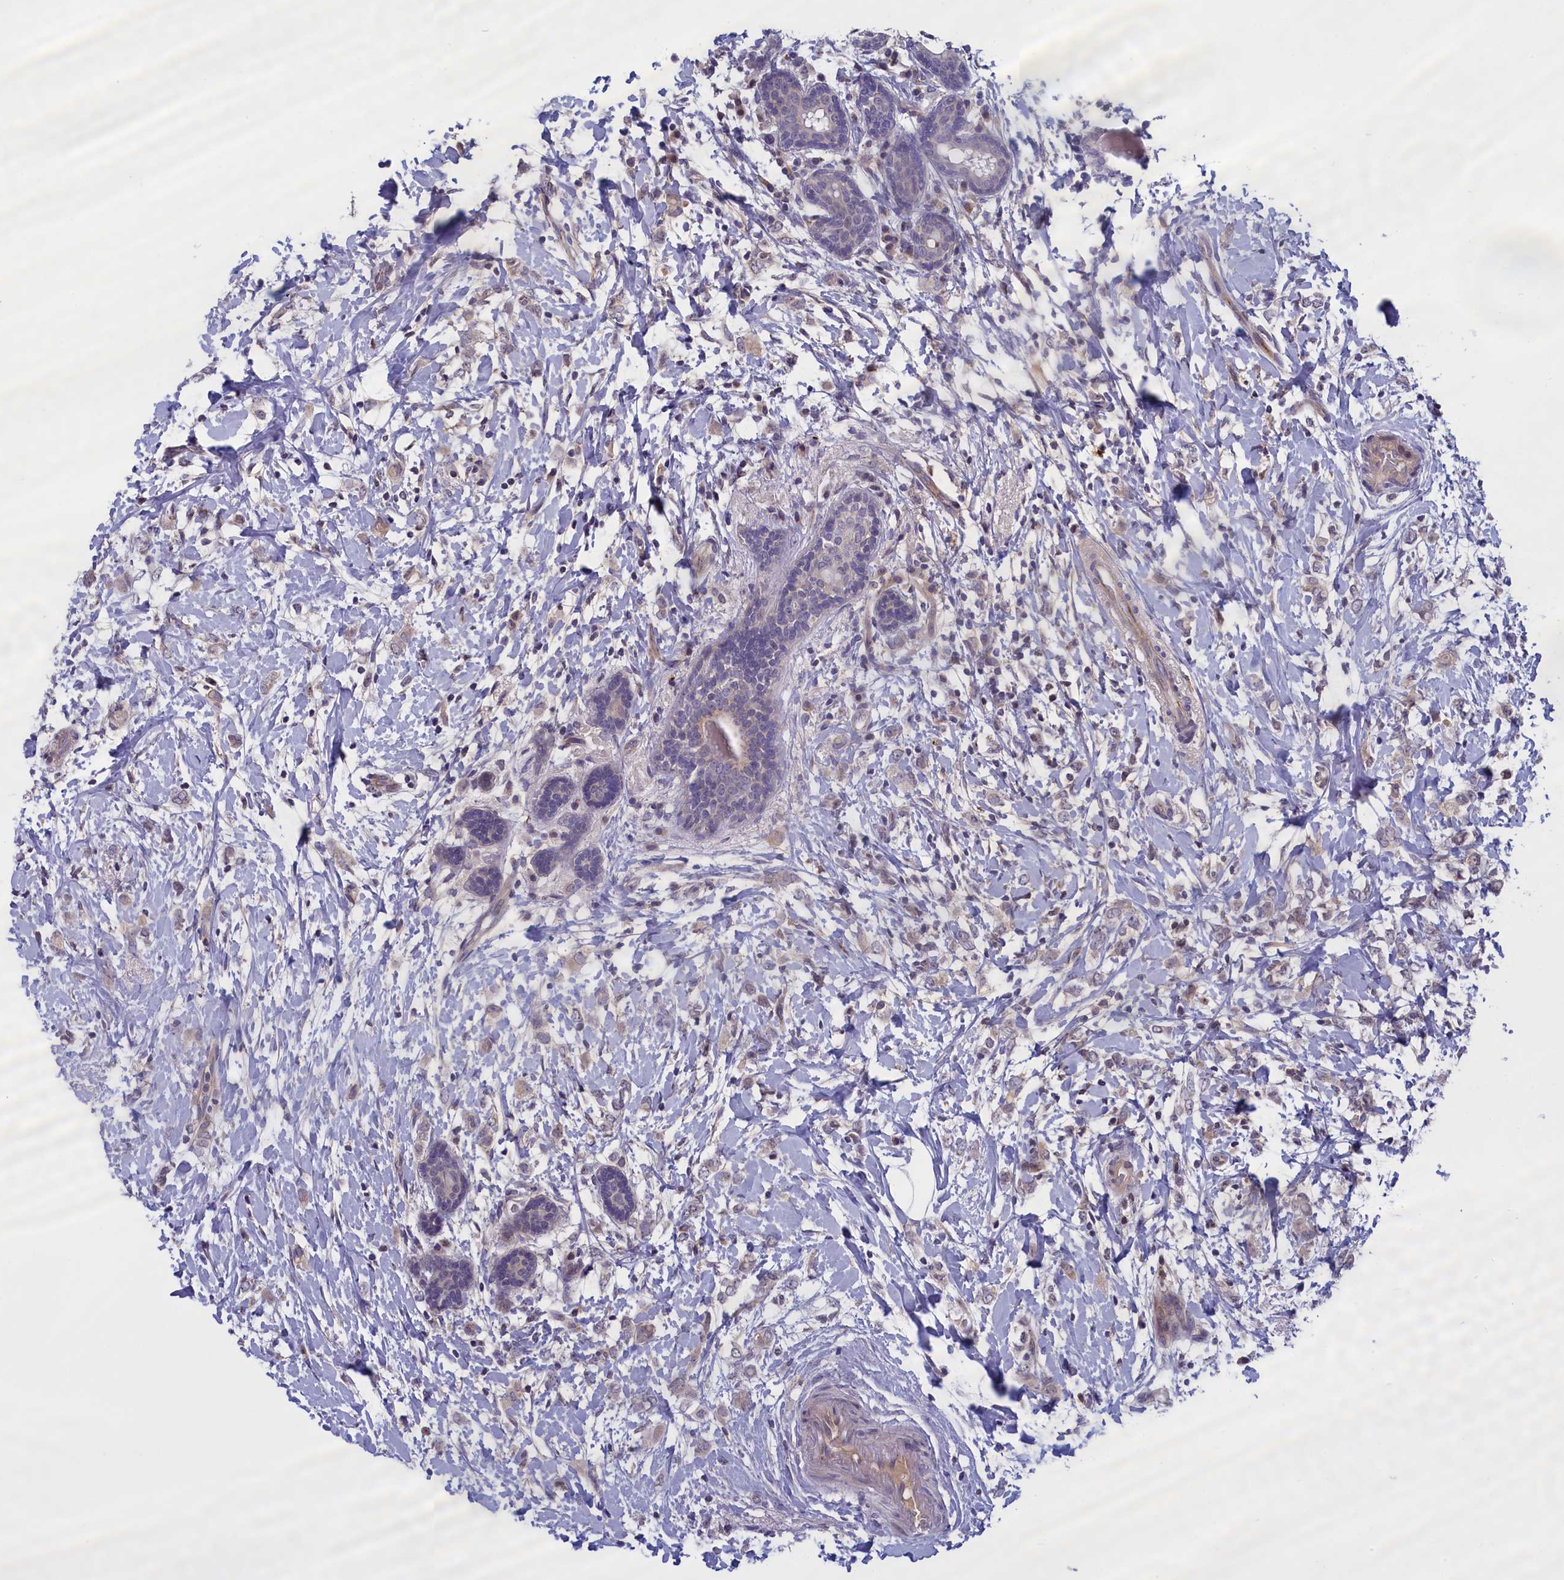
{"staining": {"intensity": "negative", "quantity": "none", "location": "none"}, "tissue": "breast cancer", "cell_type": "Tumor cells", "image_type": "cancer", "snomed": [{"axis": "morphology", "description": "Normal tissue, NOS"}, {"axis": "morphology", "description": "Lobular carcinoma"}, {"axis": "topography", "description": "Breast"}], "caption": "Immunohistochemistry histopathology image of neoplastic tissue: breast lobular carcinoma stained with DAB displays no significant protein positivity in tumor cells.", "gene": "IGFALS", "patient": {"sex": "female", "age": 47}}